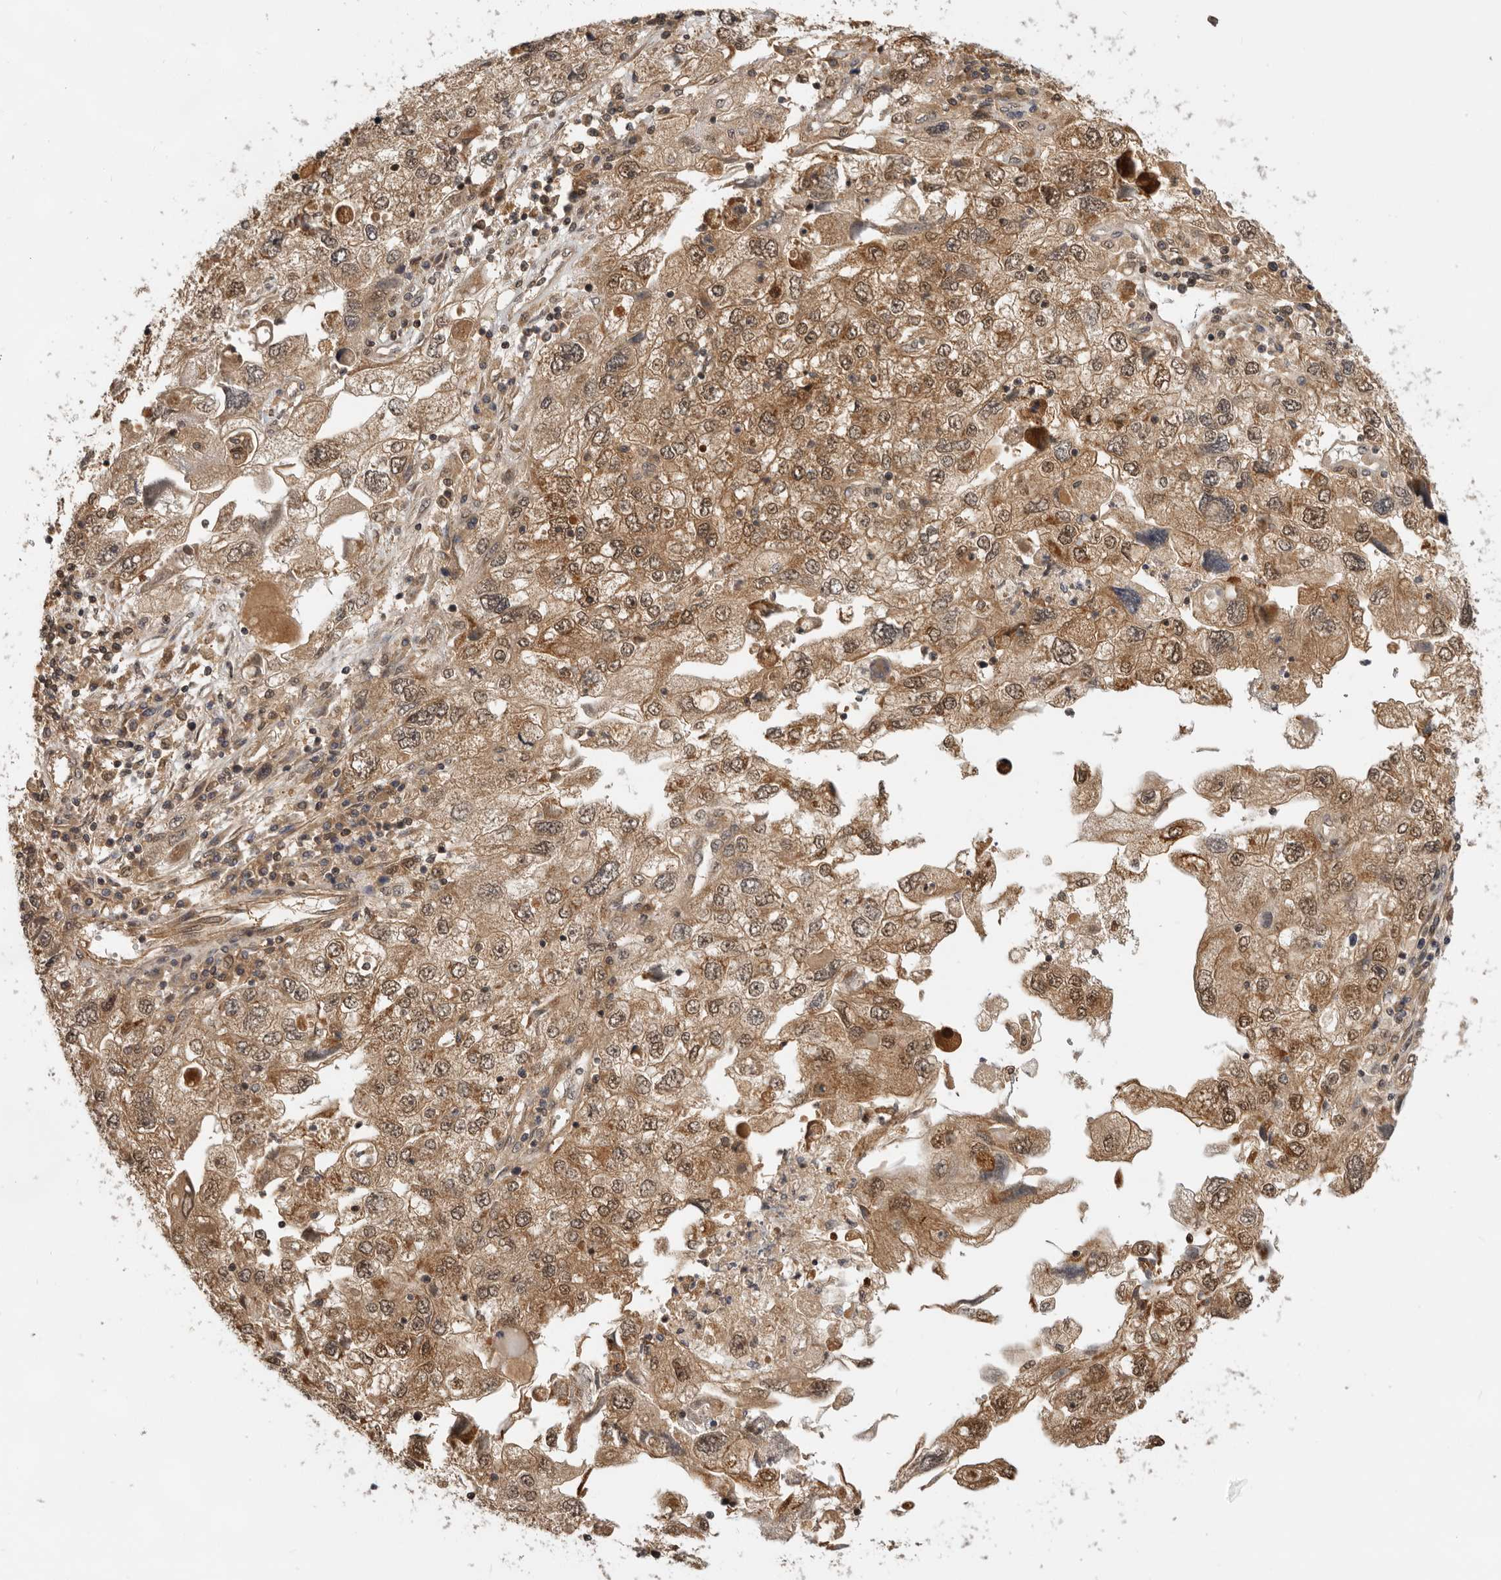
{"staining": {"intensity": "moderate", "quantity": ">75%", "location": "cytoplasmic/membranous,nuclear"}, "tissue": "endometrial cancer", "cell_type": "Tumor cells", "image_type": "cancer", "snomed": [{"axis": "morphology", "description": "Adenocarcinoma, NOS"}, {"axis": "topography", "description": "Endometrium"}], "caption": "IHC of adenocarcinoma (endometrial) exhibits medium levels of moderate cytoplasmic/membranous and nuclear staining in about >75% of tumor cells.", "gene": "ADPRS", "patient": {"sex": "female", "age": 49}}